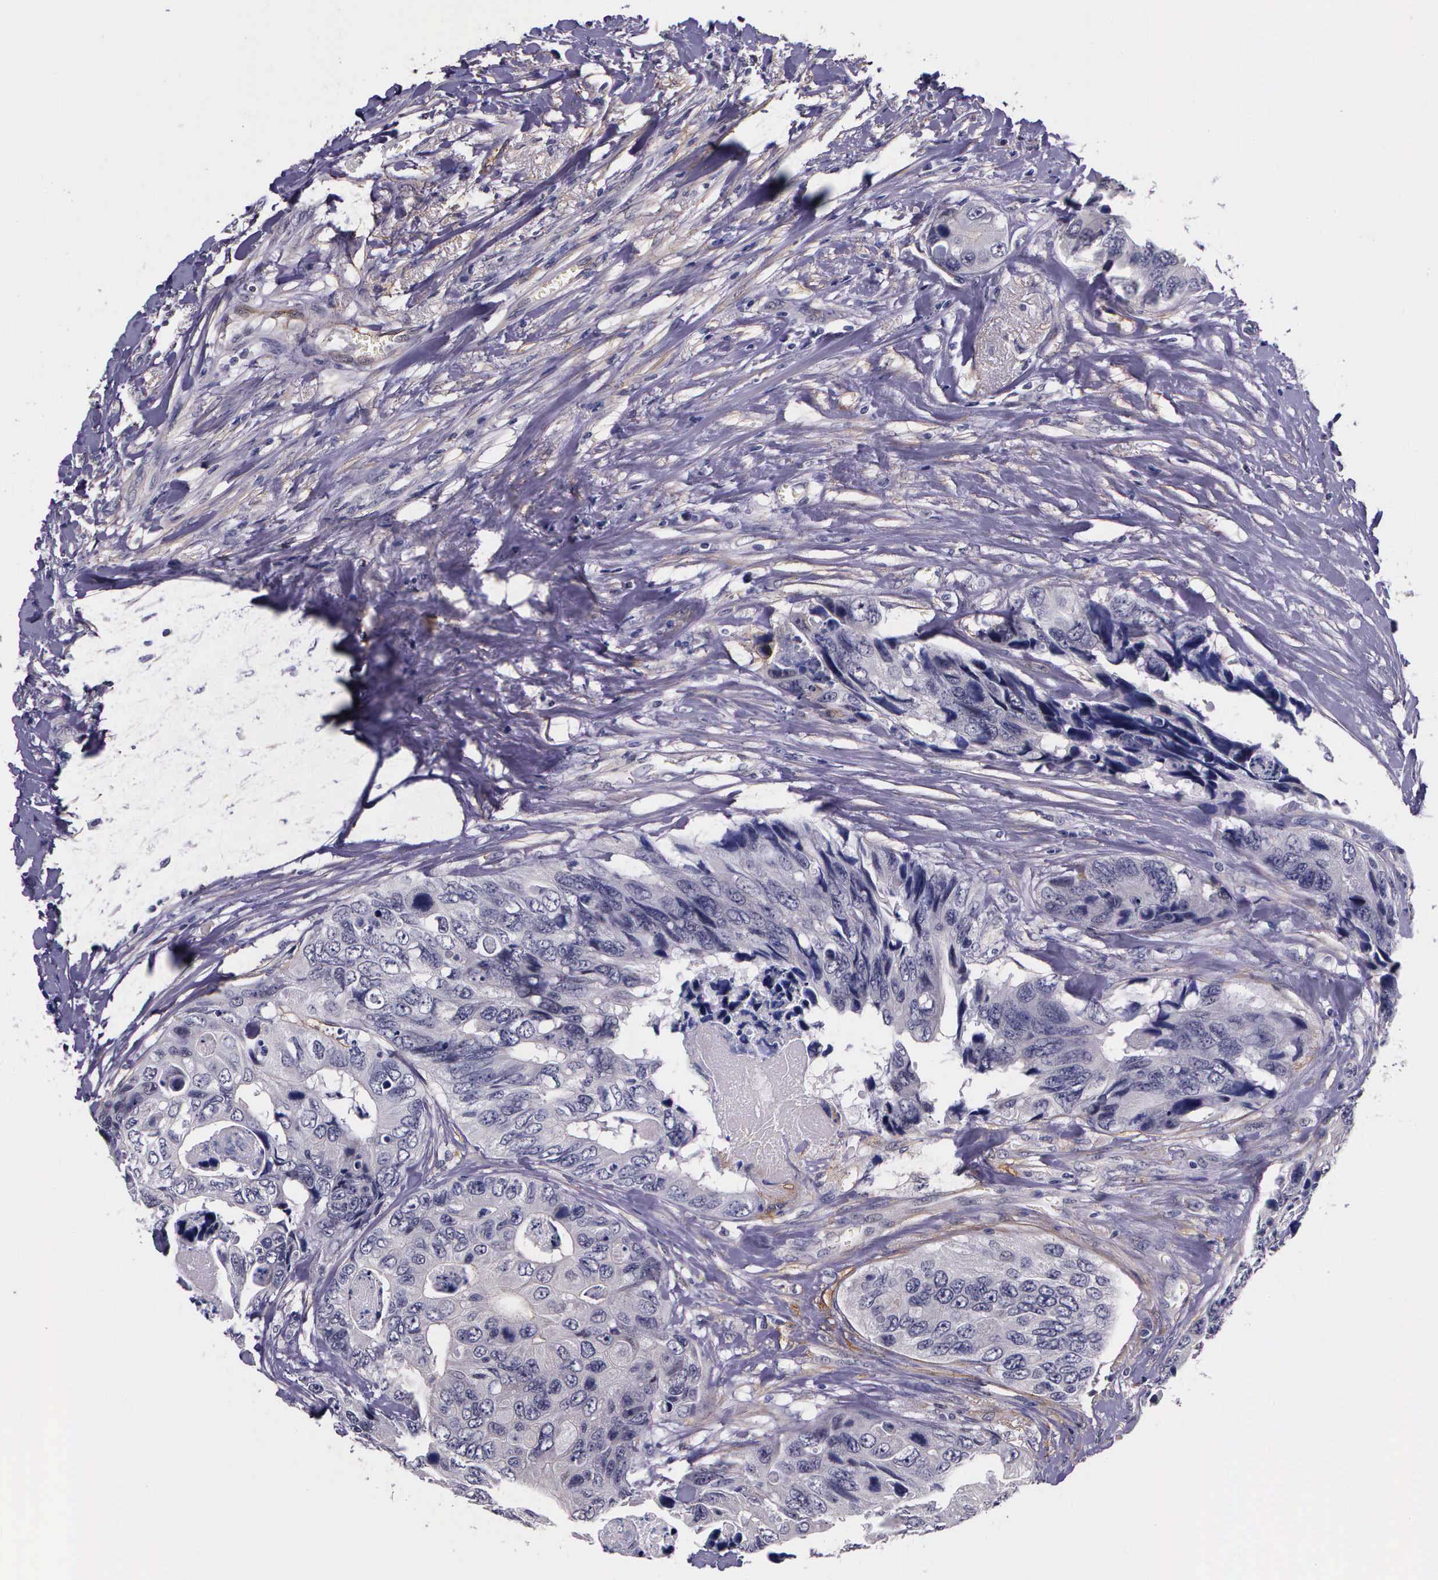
{"staining": {"intensity": "negative", "quantity": "none", "location": "none"}, "tissue": "colorectal cancer", "cell_type": "Tumor cells", "image_type": "cancer", "snomed": [{"axis": "morphology", "description": "Adenocarcinoma, NOS"}, {"axis": "topography", "description": "Colon"}], "caption": "This is an IHC image of adenocarcinoma (colorectal). There is no positivity in tumor cells.", "gene": "AHNAK2", "patient": {"sex": "female", "age": 86}}